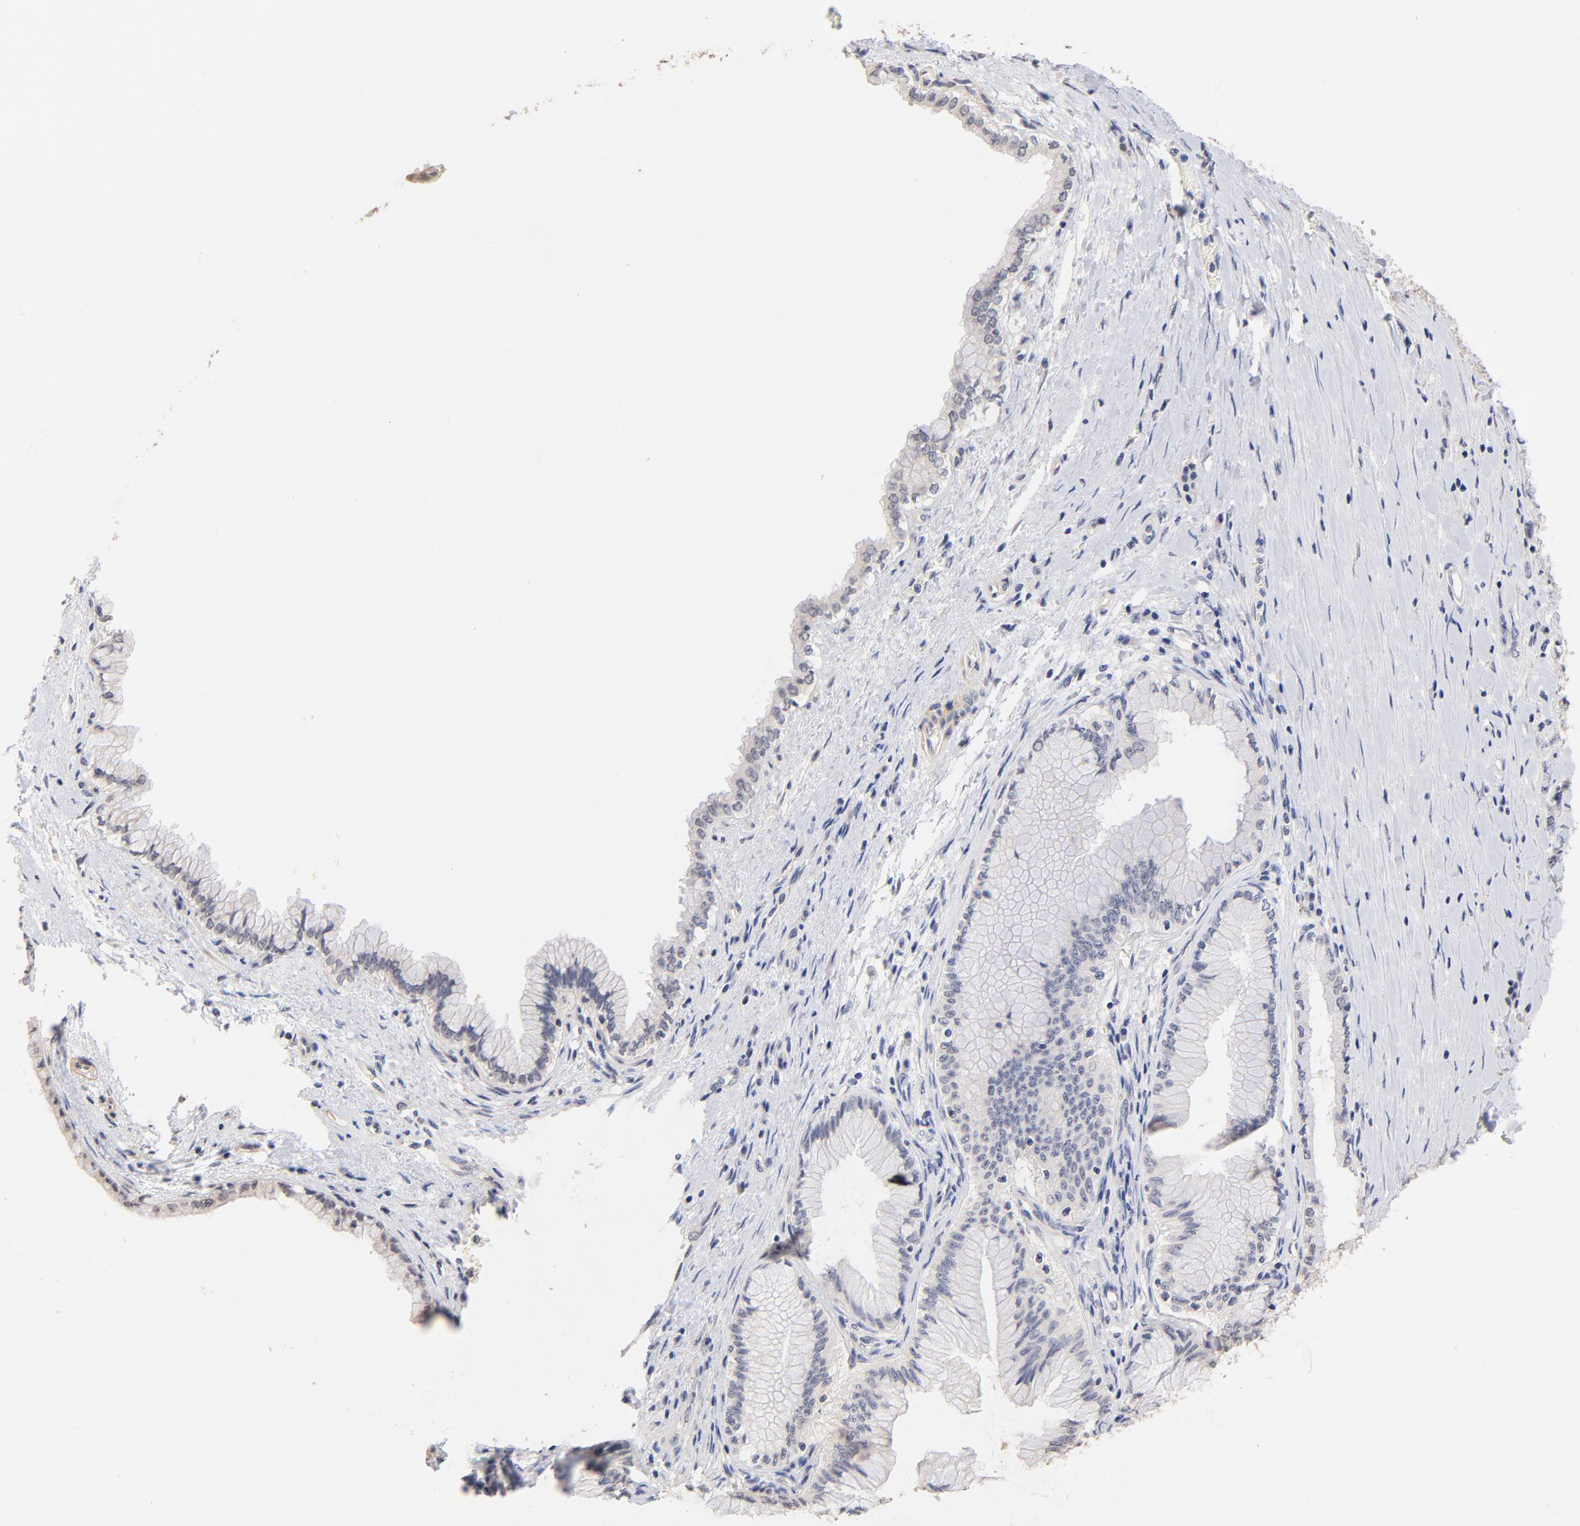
{"staining": {"intensity": "negative", "quantity": "none", "location": "none"}, "tissue": "pancreatic cancer", "cell_type": "Tumor cells", "image_type": "cancer", "snomed": [{"axis": "morphology", "description": "Adenocarcinoma, NOS"}, {"axis": "topography", "description": "Pancreas"}], "caption": "A high-resolution histopathology image shows immunohistochemistry (IHC) staining of pancreatic adenocarcinoma, which displays no significant staining in tumor cells.", "gene": "RIBC2", "patient": {"sex": "male", "age": 79}}